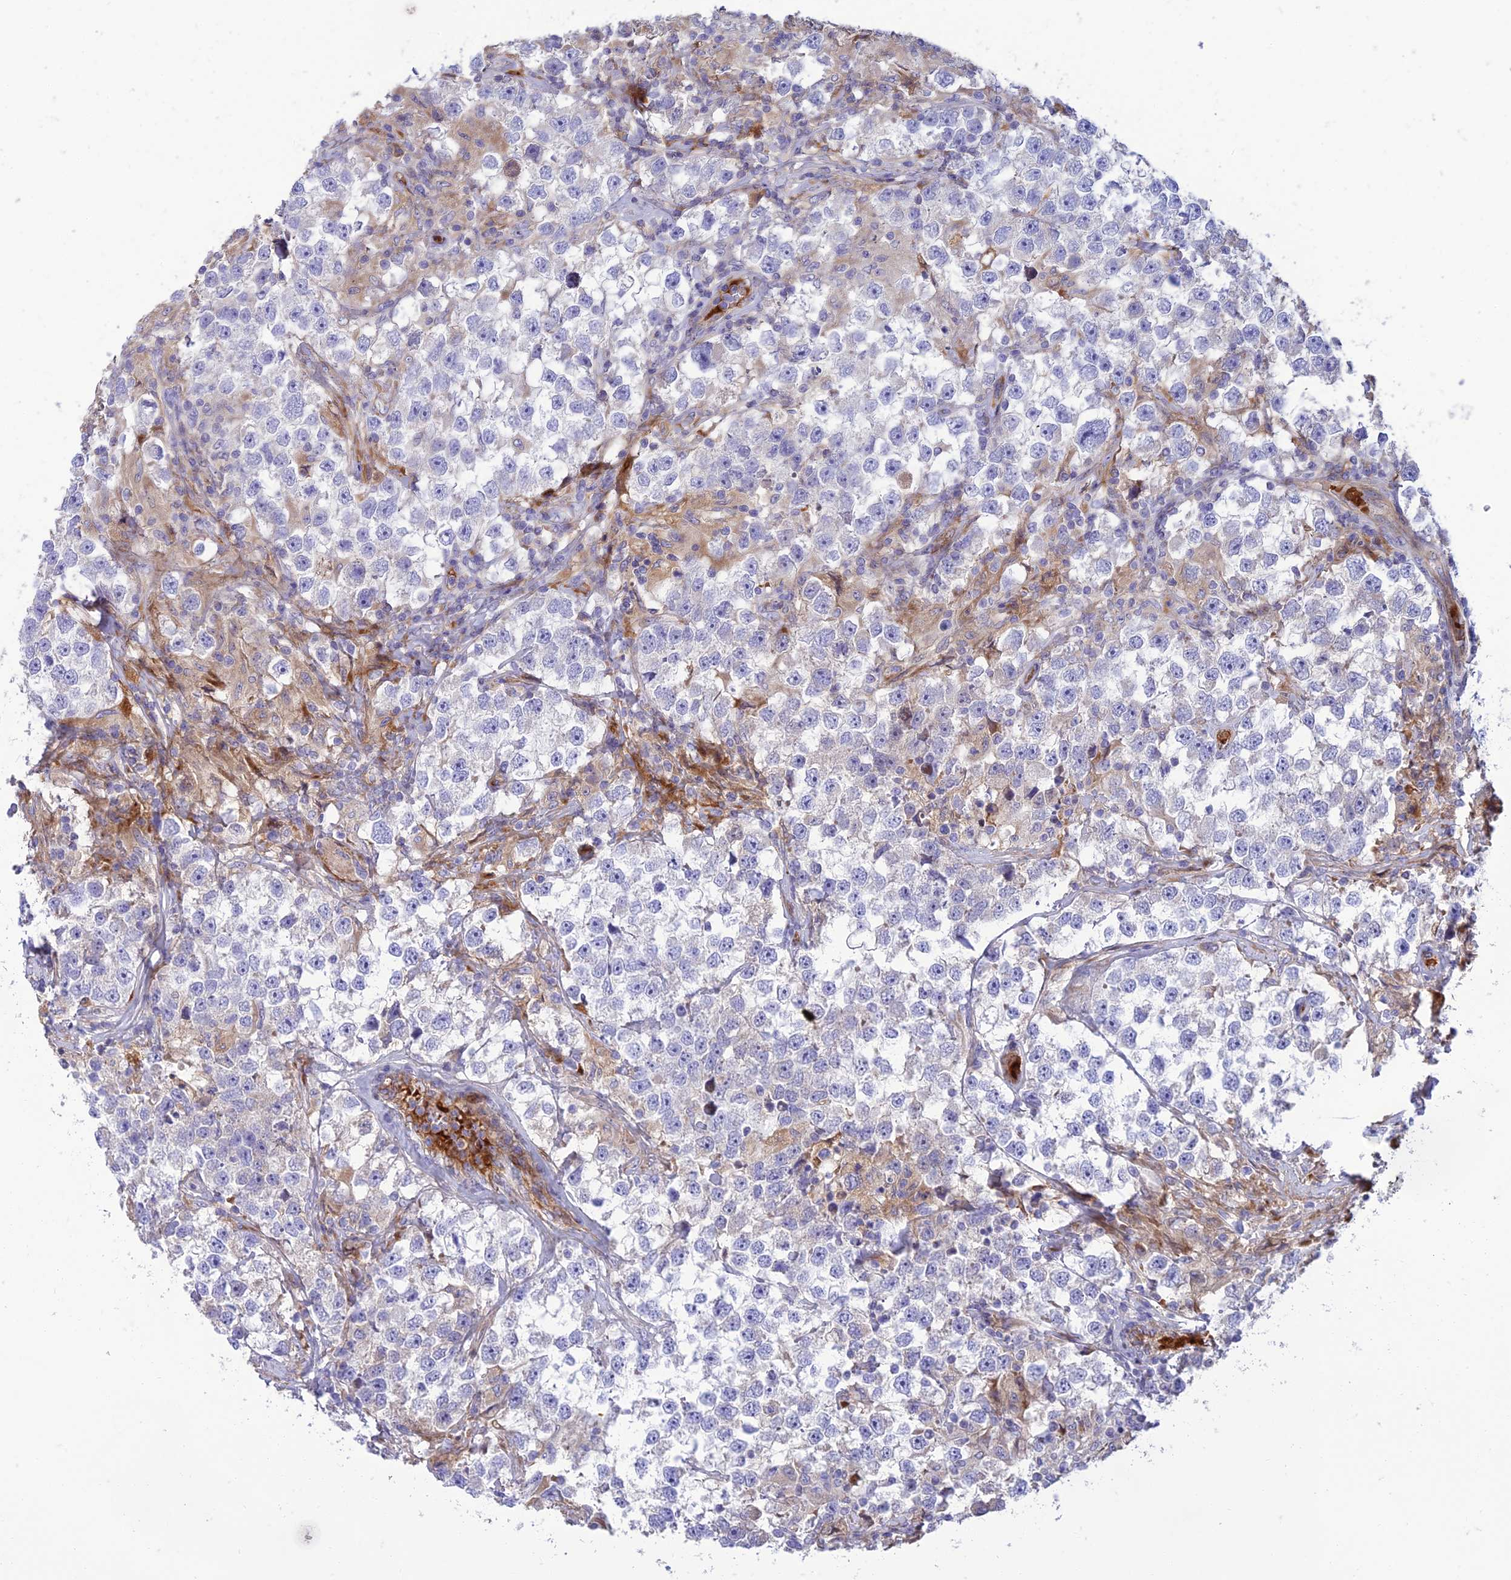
{"staining": {"intensity": "negative", "quantity": "none", "location": "none"}, "tissue": "testis cancer", "cell_type": "Tumor cells", "image_type": "cancer", "snomed": [{"axis": "morphology", "description": "Seminoma, NOS"}, {"axis": "topography", "description": "Testis"}], "caption": "DAB (3,3'-diaminobenzidine) immunohistochemical staining of testis cancer (seminoma) exhibits no significant positivity in tumor cells.", "gene": "SEL1L3", "patient": {"sex": "male", "age": 46}}